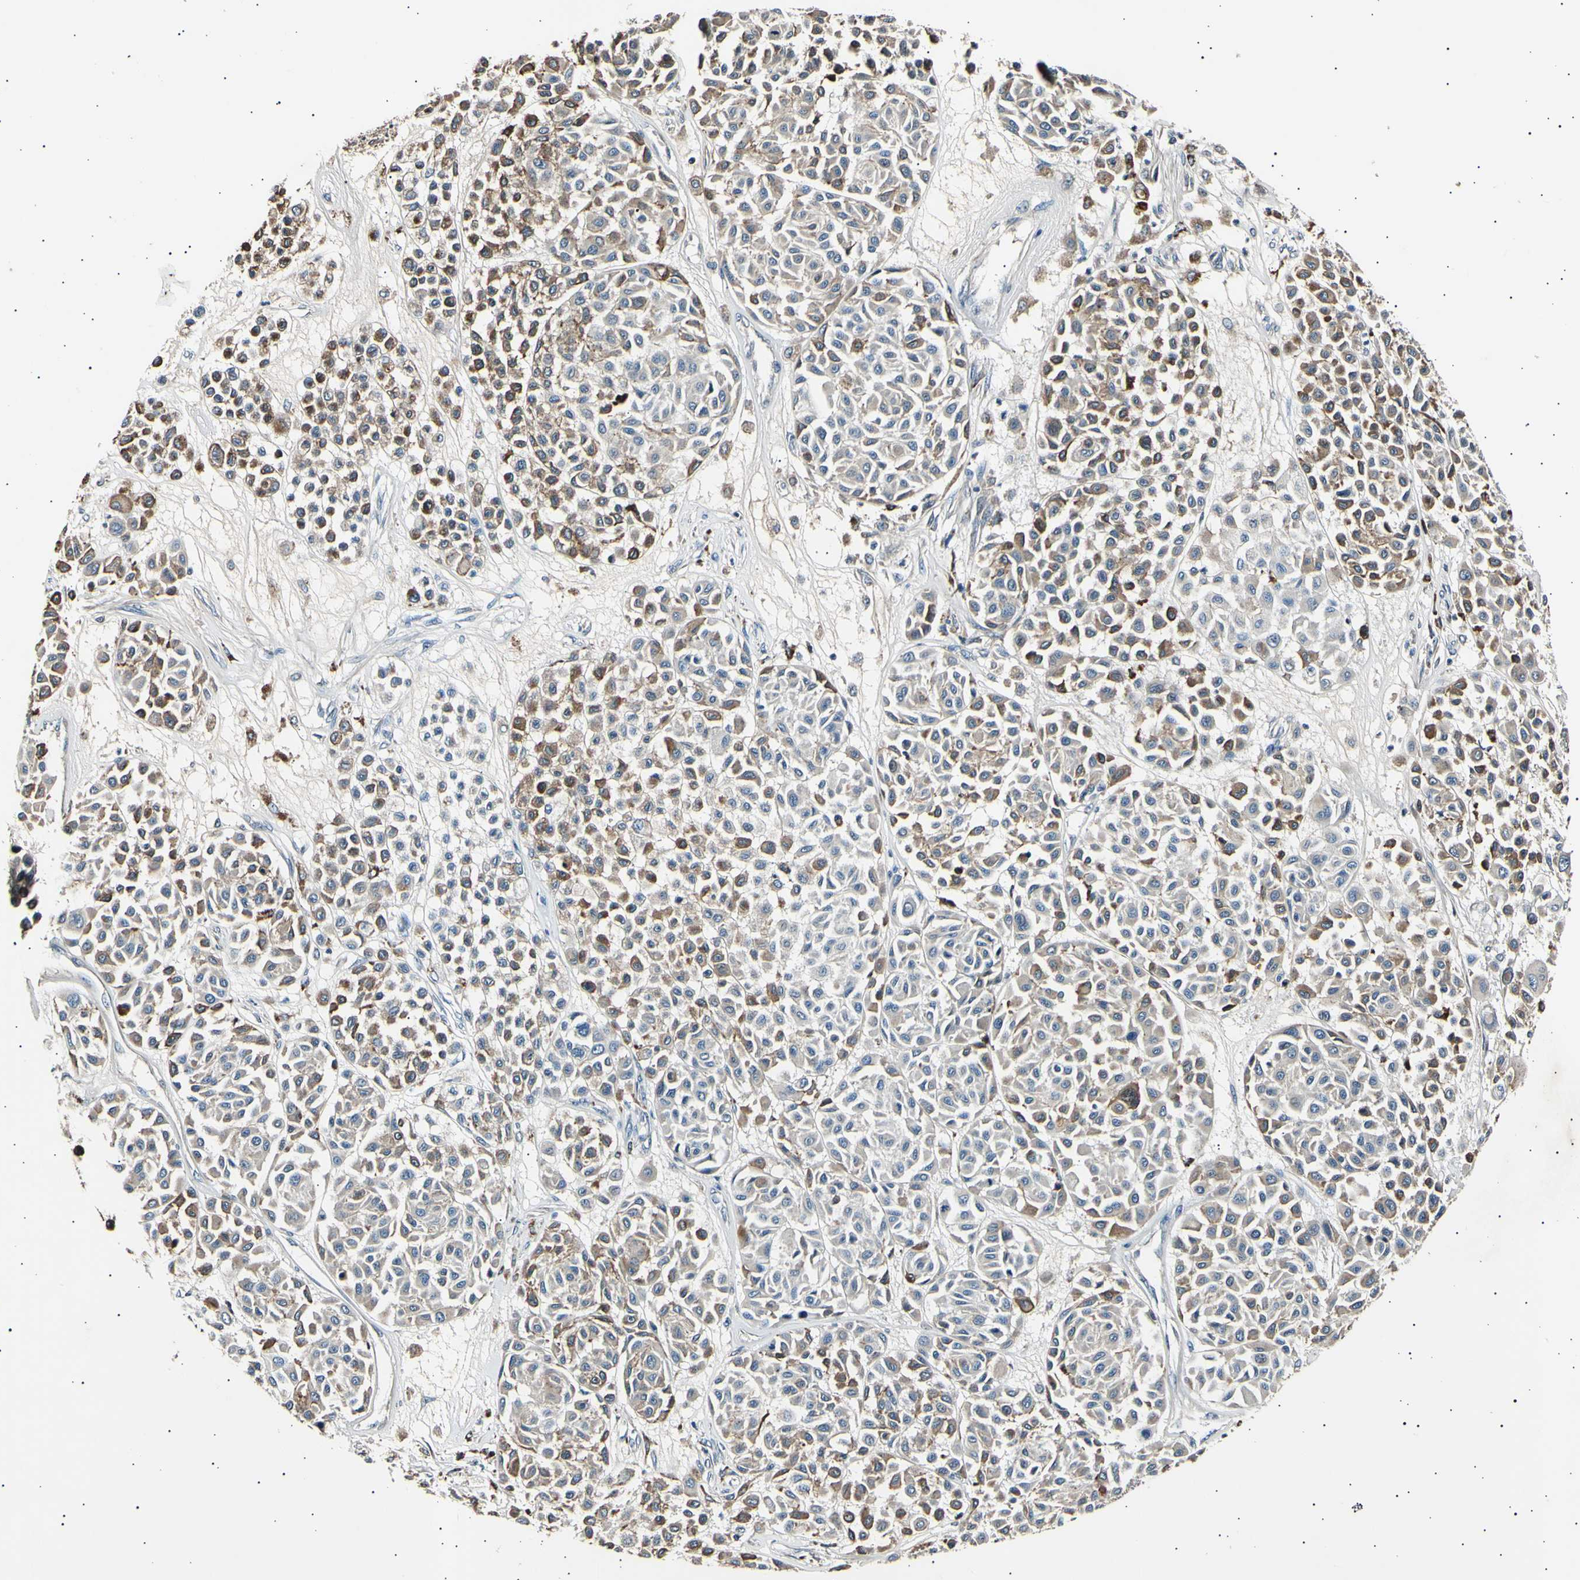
{"staining": {"intensity": "weak", "quantity": ">75%", "location": "cytoplasmic/membranous"}, "tissue": "melanoma", "cell_type": "Tumor cells", "image_type": "cancer", "snomed": [{"axis": "morphology", "description": "Malignant melanoma, Metastatic site"}, {"axis": "topography", "description": "Soft tissue"}], "caption": "The histopathology image exhibits staining of malignant melanoma (metastatic site), revealing weak cytoplasmic/membranous protein staining (brown color) within tumor cells.", "gene": "ITGA6", "patient": {"sex": "male", "age": 41}}